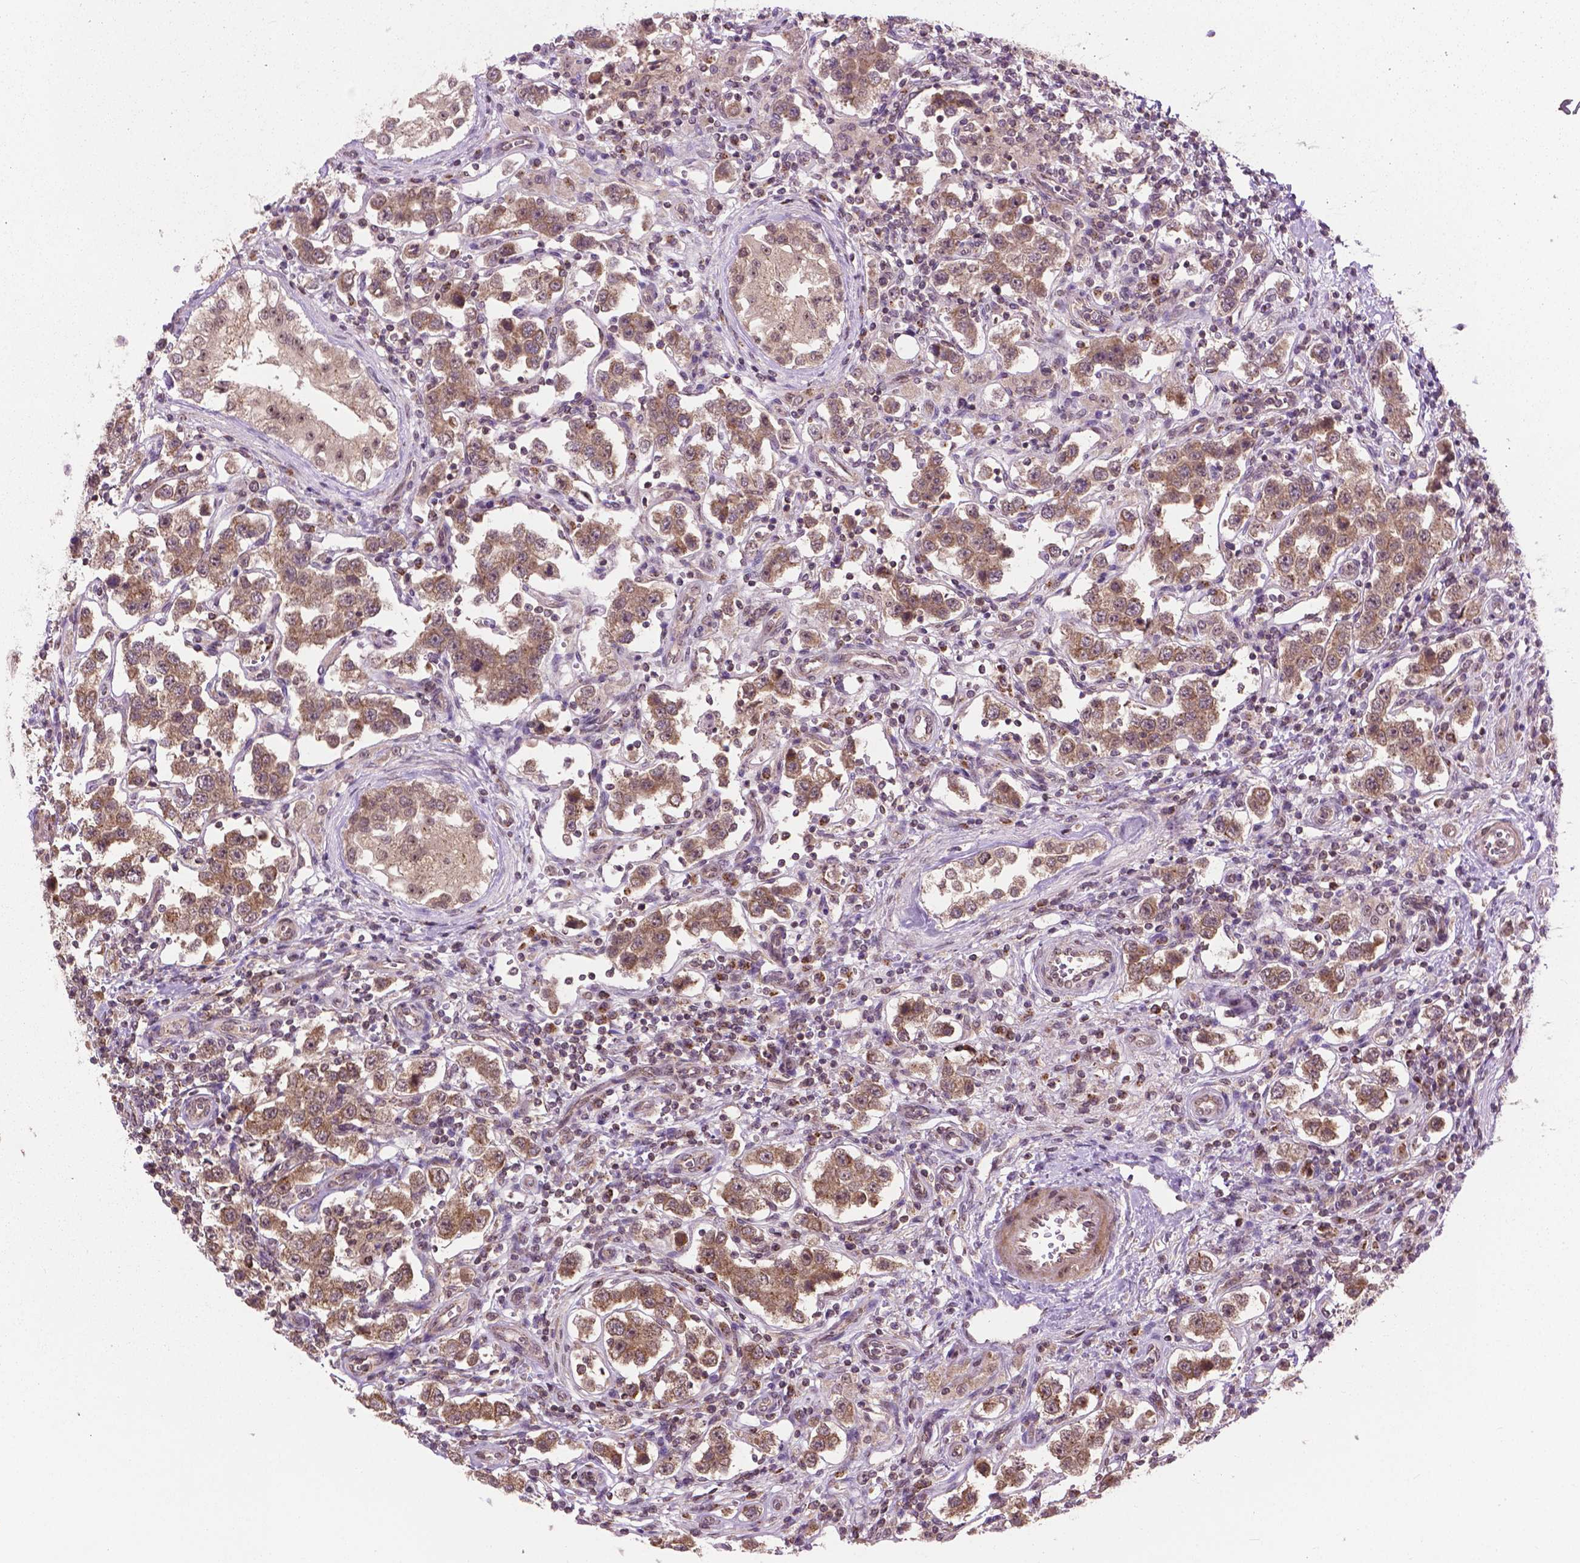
{"staining": {"intensity": "moderate", "quantity": ">75%", "location": "cytoplasmic/membranous"}, "tissue": "testis cancer", "cell_type": "Tumor cells", "image_type": "cancer", "snomed": [{"axis": "morphology", "description": "Seminoma, NOS"}, {"axis": "topography", "description": "Testis"}], "caption": "Immunohistochemical staining of human seminoma (testis) shows medium levels of moderate cytoplasmic/membranous protein positivity in about >75% of tumor cells. (DAB (3,3'-diaminobenzidine) IHC, brown staining for protein, blue staining for nuclei).", "gene": "PPP1CB", "patient": {"sex": "male", "age": 37}}